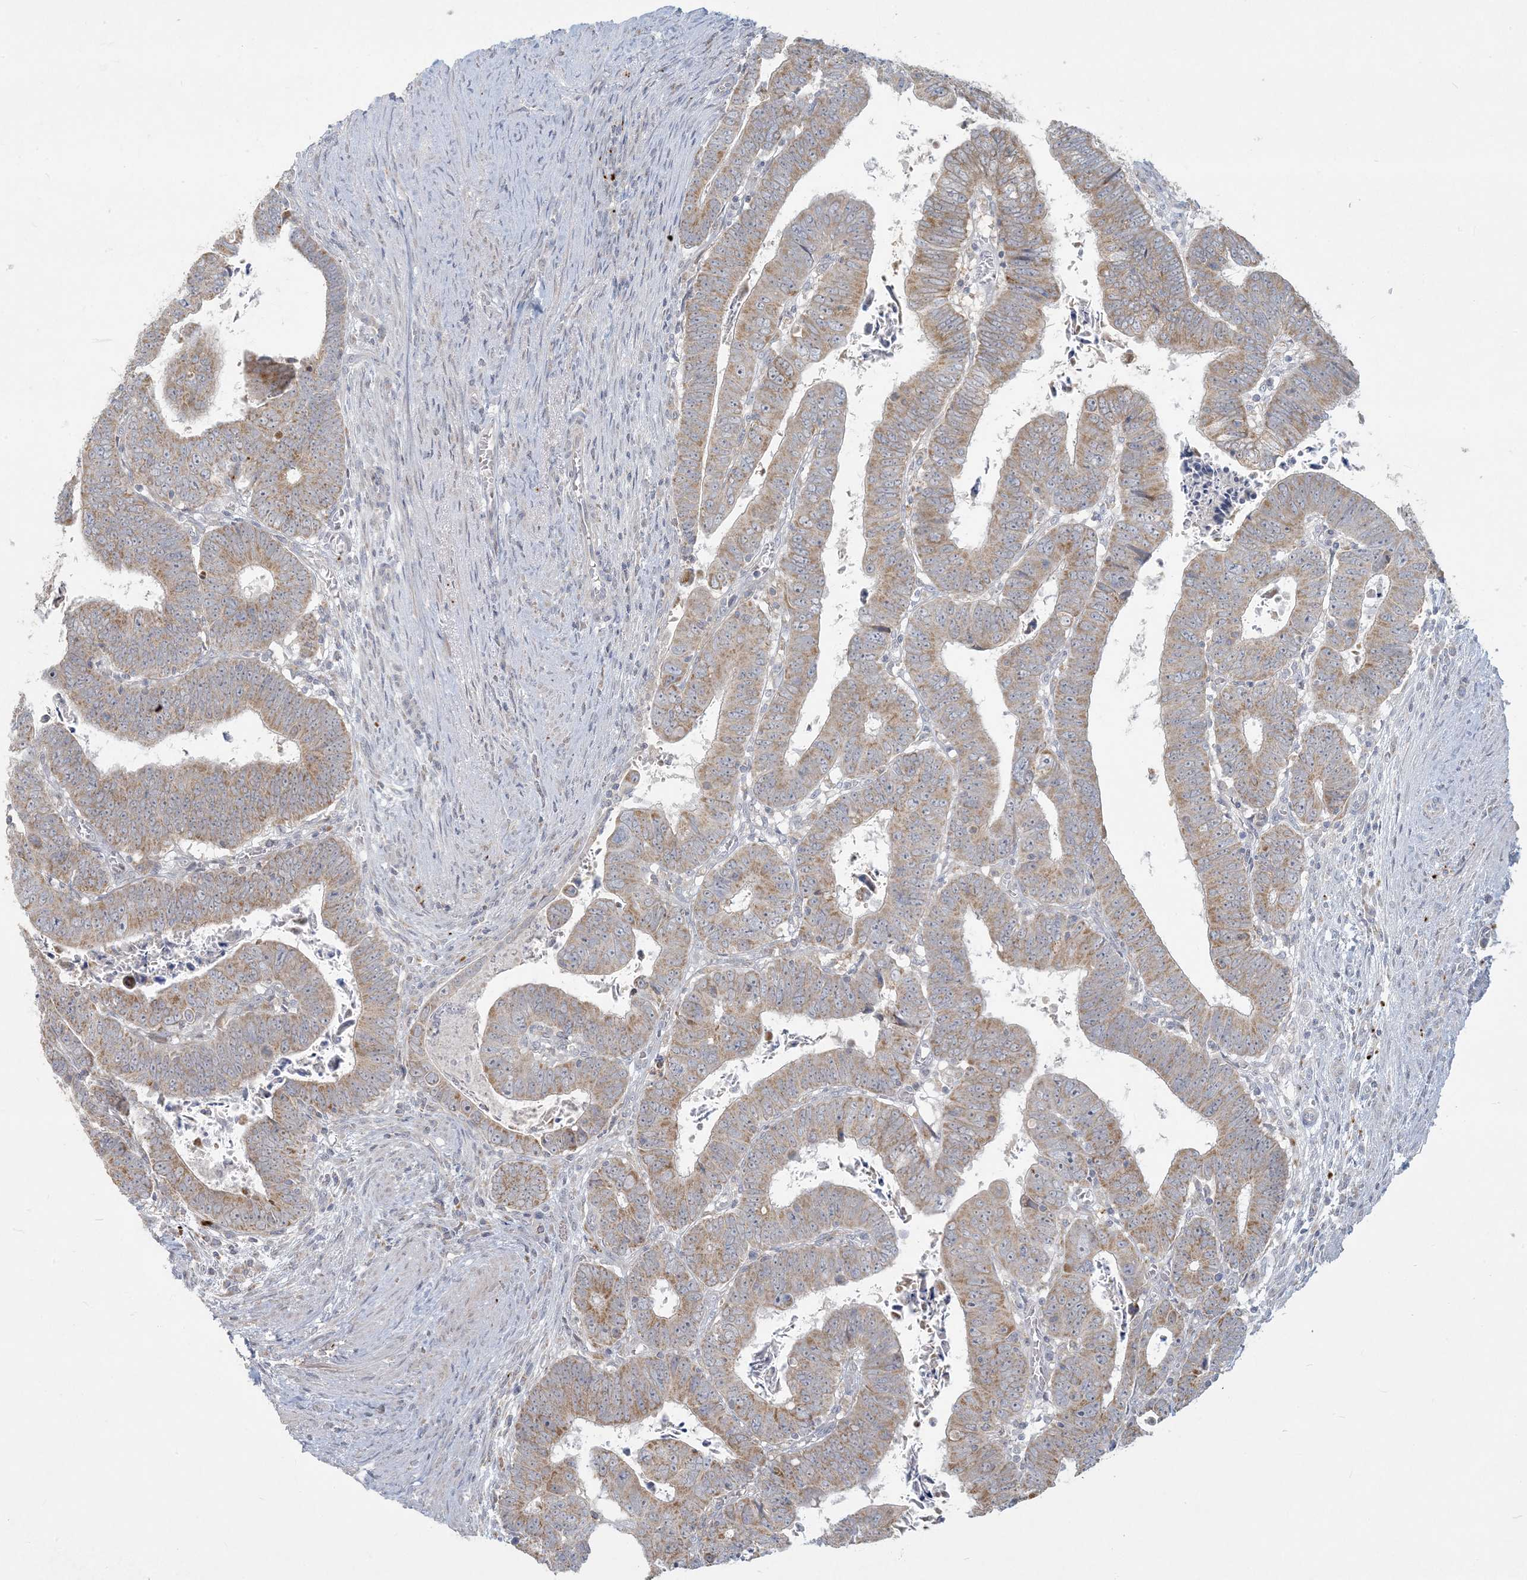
{"staining": {"intensity": "moderate", "quantity": ">75%", "location": "cytoplasmic/membranous"}, "tissue": "colorectal cancer", "cell_type": "Tumor cells", "image_type": "cancer", "snomed": [{"axis": "morphology", "description": "Normal tissue, NOS"}, {"axis": "morphology", "description": "Adenocarcinoma, NOS"}, {"axis": "topography", "description": "Rectum"}], "caption": "Tumor cells demonstrate medium levels of moderate cytoplasmic/membranous expression in about >75% of cells in colorectal cancer (adenocarcinoma).", "gene": "MCAT", "patient": {"sex": "female", "age": 65}}